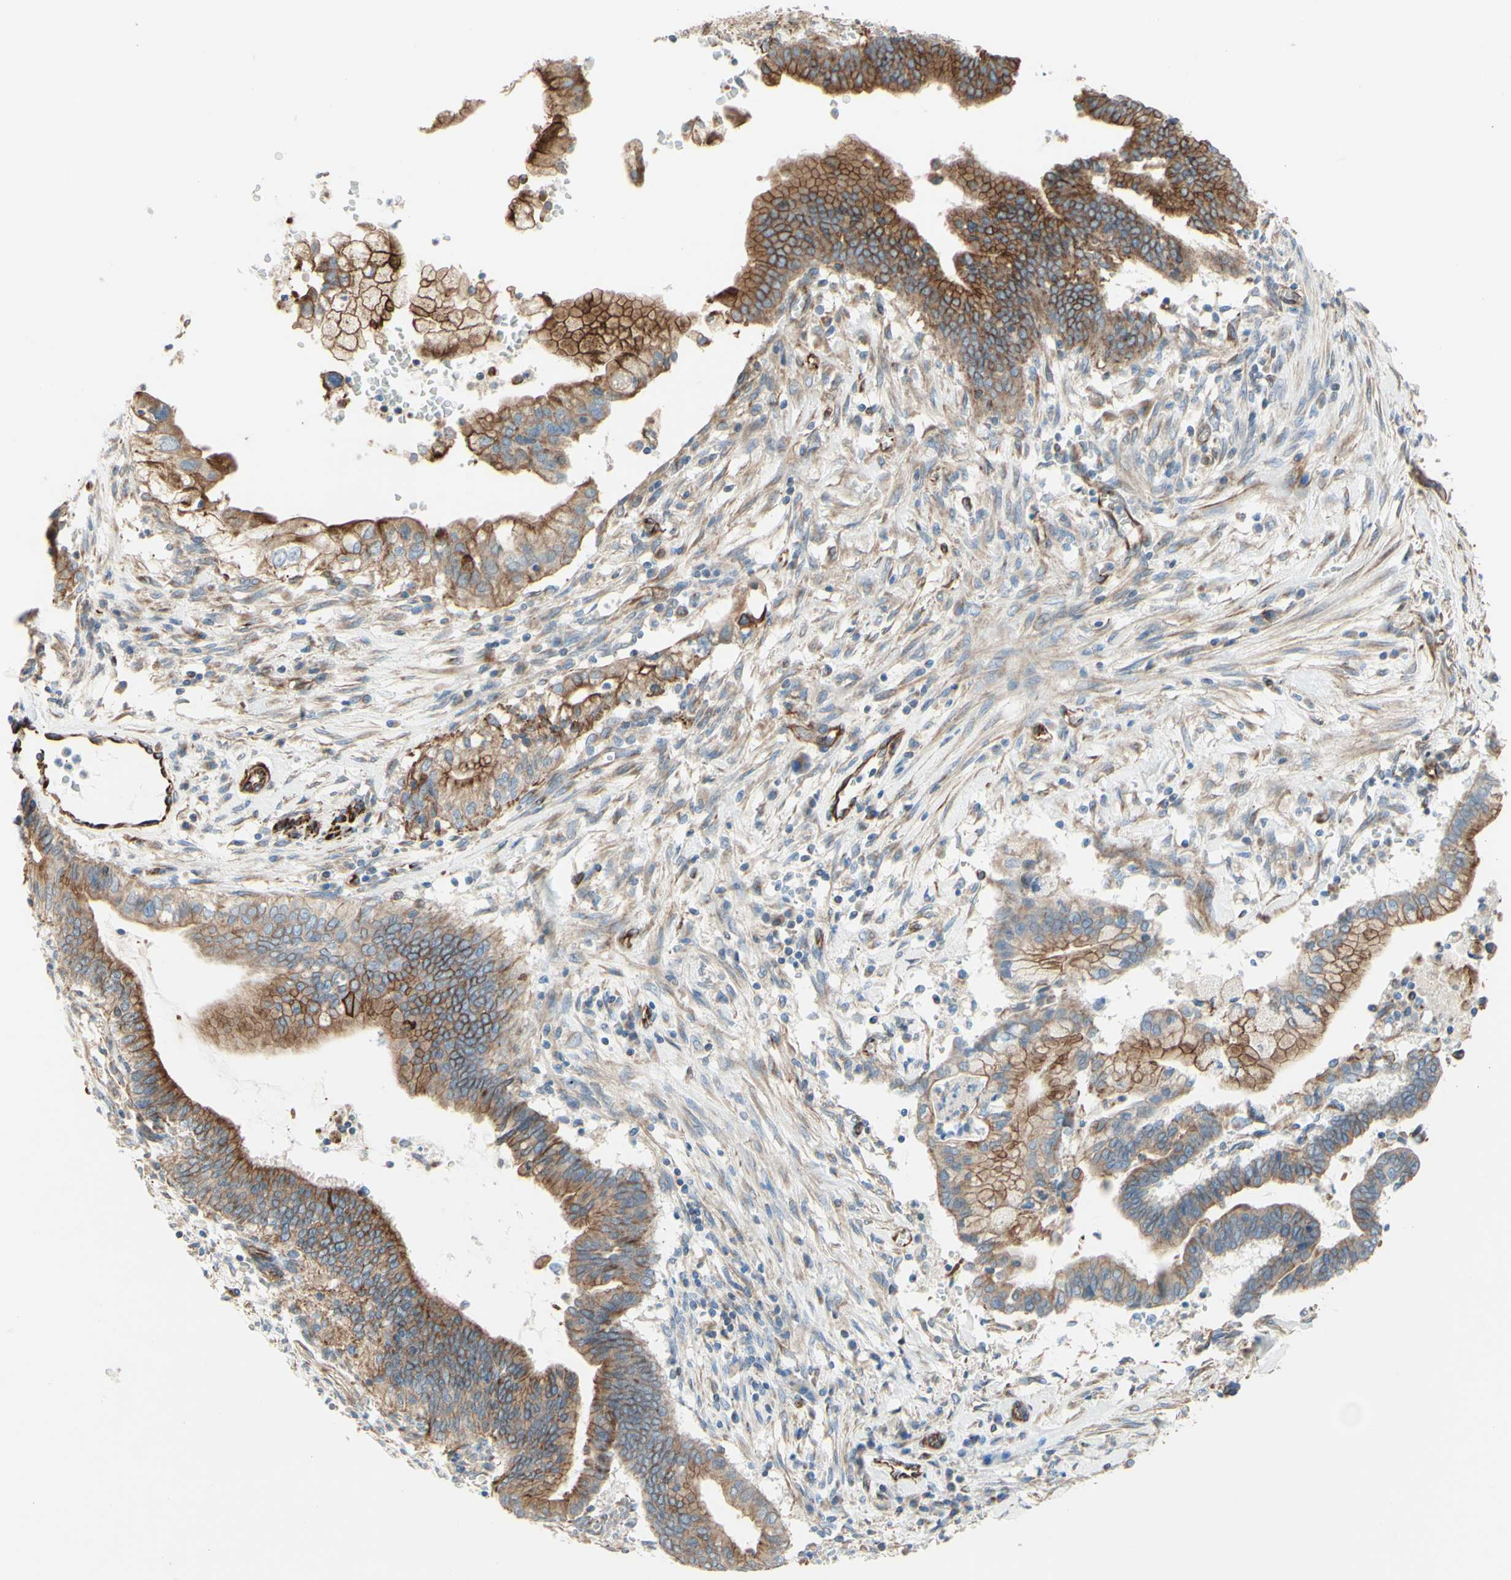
{"staining": {"intensity": "moderate", "quantity": ">75%", "location": "cytoplasmic/membranous"}, "tissue": "cervical cancer", "cell_type": "Tumor cells", "image_type": "cancer", "snomed": [{"axis": "morphology", "description": "Adenocarcinoma, NOS"}, {"axis": "topography", "description": "Cervix"}], "caption": "Moderate cytoplasmic/membranous positivity is seen in approximately >75% of tumor cells in cervical adenocarcinoma. The staining was performed using DAB to visualize the protein expression in brown, while the nuclei were stained in blue with hematoxylin (Magnification: 20x).", "gene": "ENDOD1", "patient": {"sex": "female", "age": 44}}